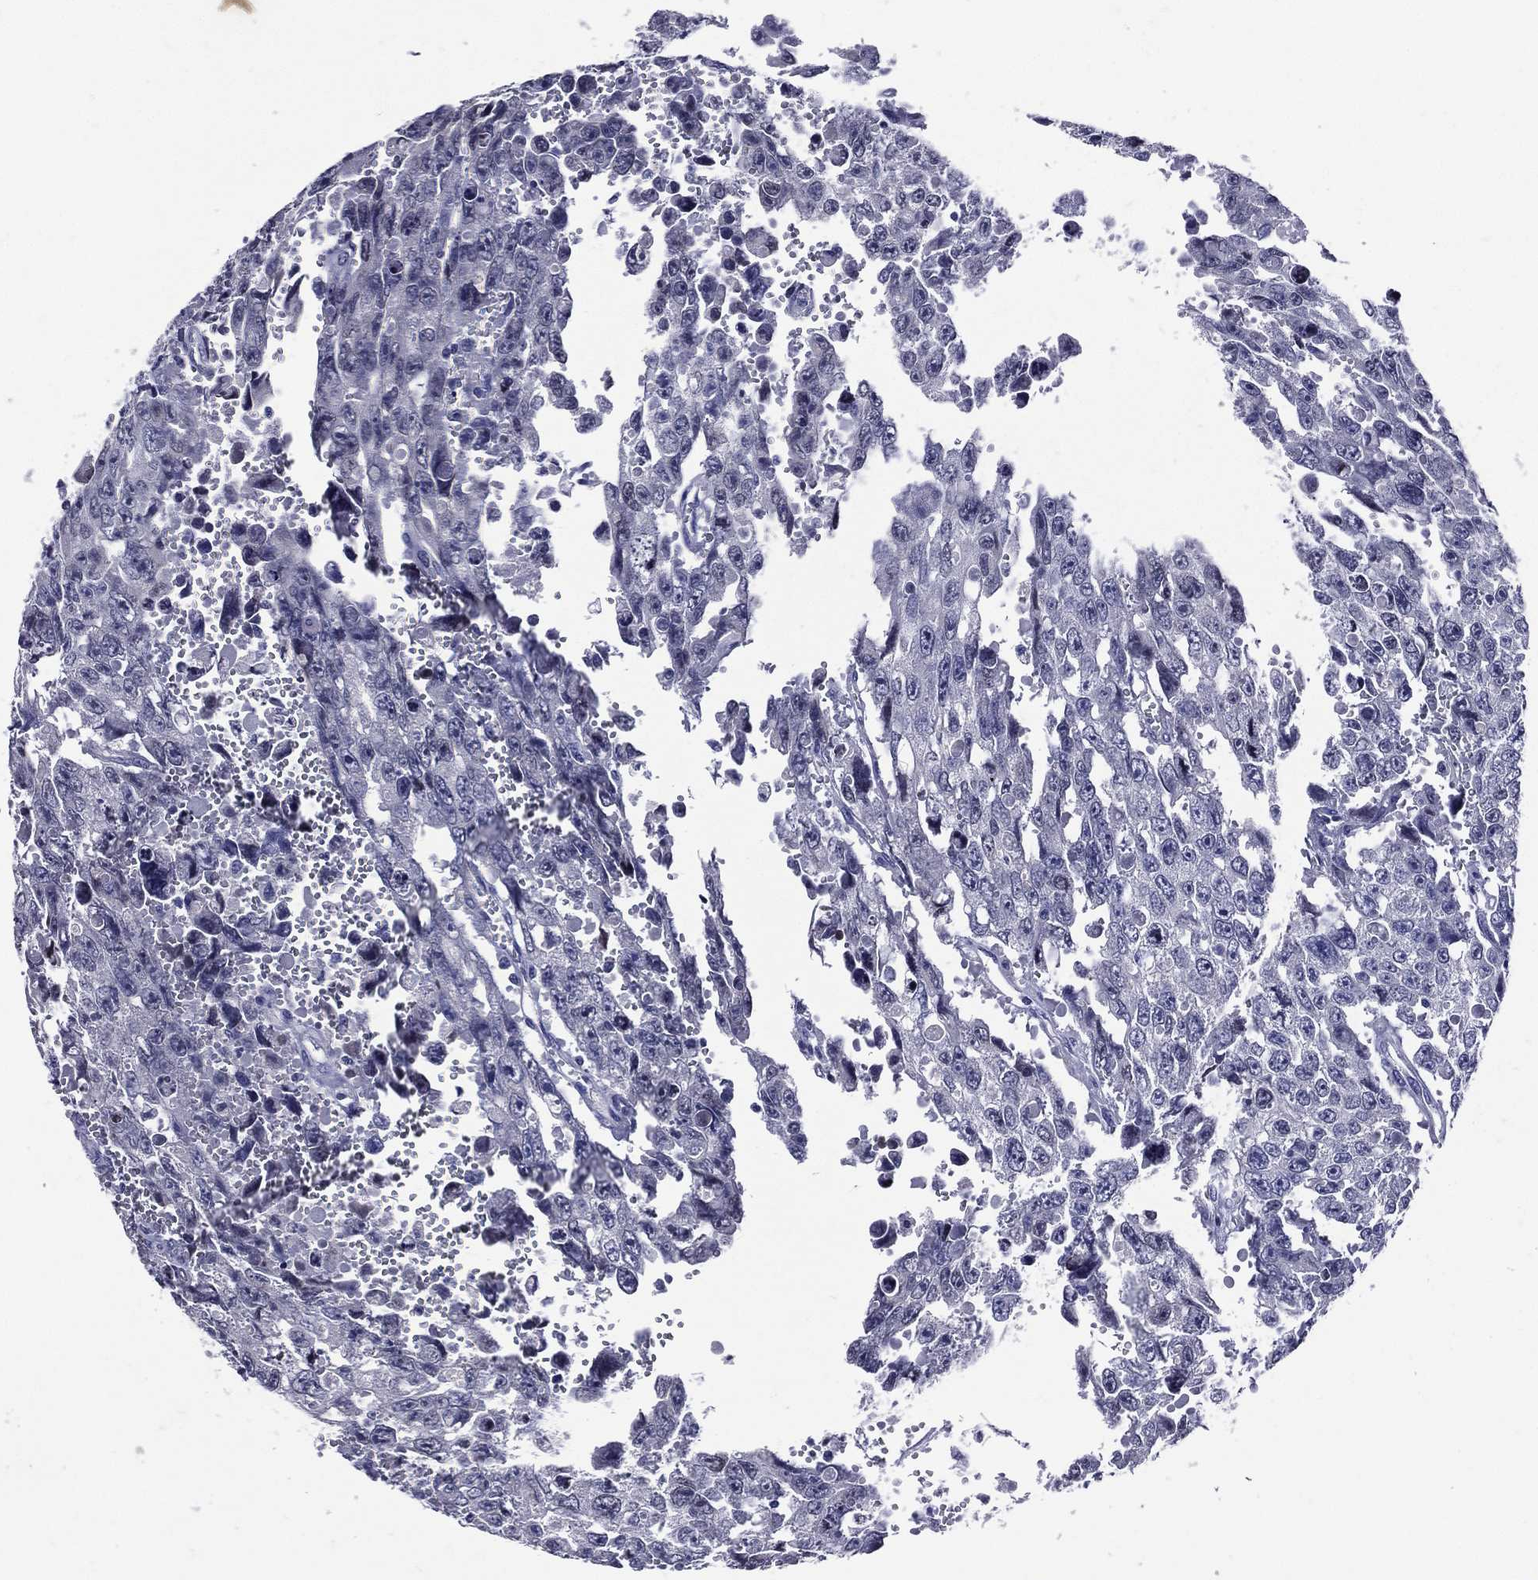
{"staining": {"intensity": "negative", "quantity": "none", "location": "none"}, "tissue": "testis cancer", "cell_type": "Tumor cells", "image_type": "cancer", "snomed": [{"axis": "morphology", "description": "Seminoma, NOS"}, {"axis": "topography", "description": "Testis"}], "caption": "There is no significant positivity in tumor cells of testis seminoma. (DAB (3,3'-diaminobenzidine) immunohistochemistry (IHC) with hematoxylin counter stain).", "gene": "TGM1", "patient": {"sex": "male", "age": 26}}